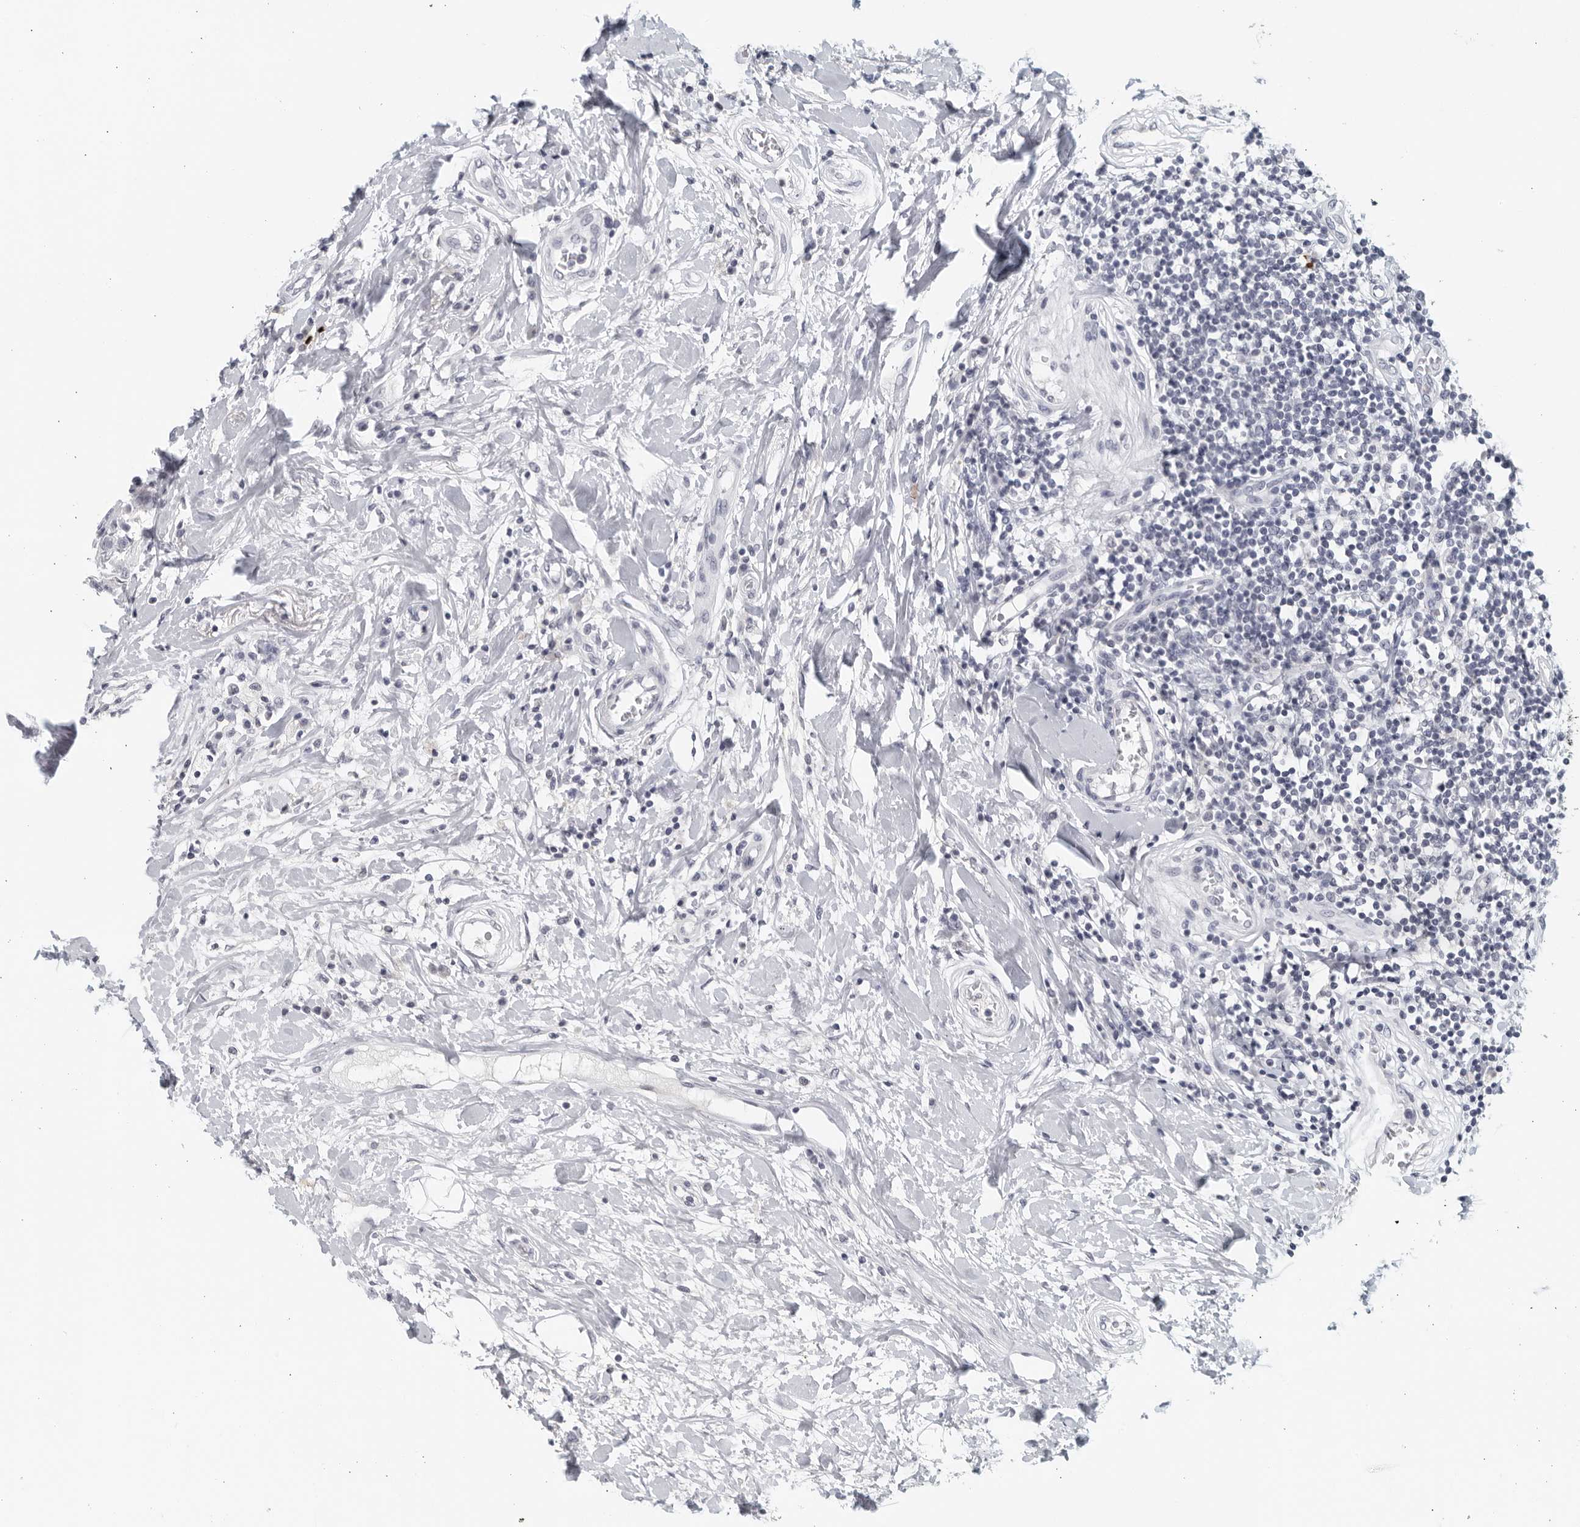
{"staining": {"intensity": "negative", "quantity": "none", "location": "none"}, "tissue": "breast cancer", "cell_type": "Tumor cells", "image_type": "cancer", "snomed": [{"axis": "morphology", "description": "Duct carcinoma"}, {"axis": "topography", "description": "Breast"}], "caption": "Tumor cells are negative for protein expression in human intraductal carcinoma (breast).", "gene": "MATN1", "patient": {"sex": "female", "age": 27}}